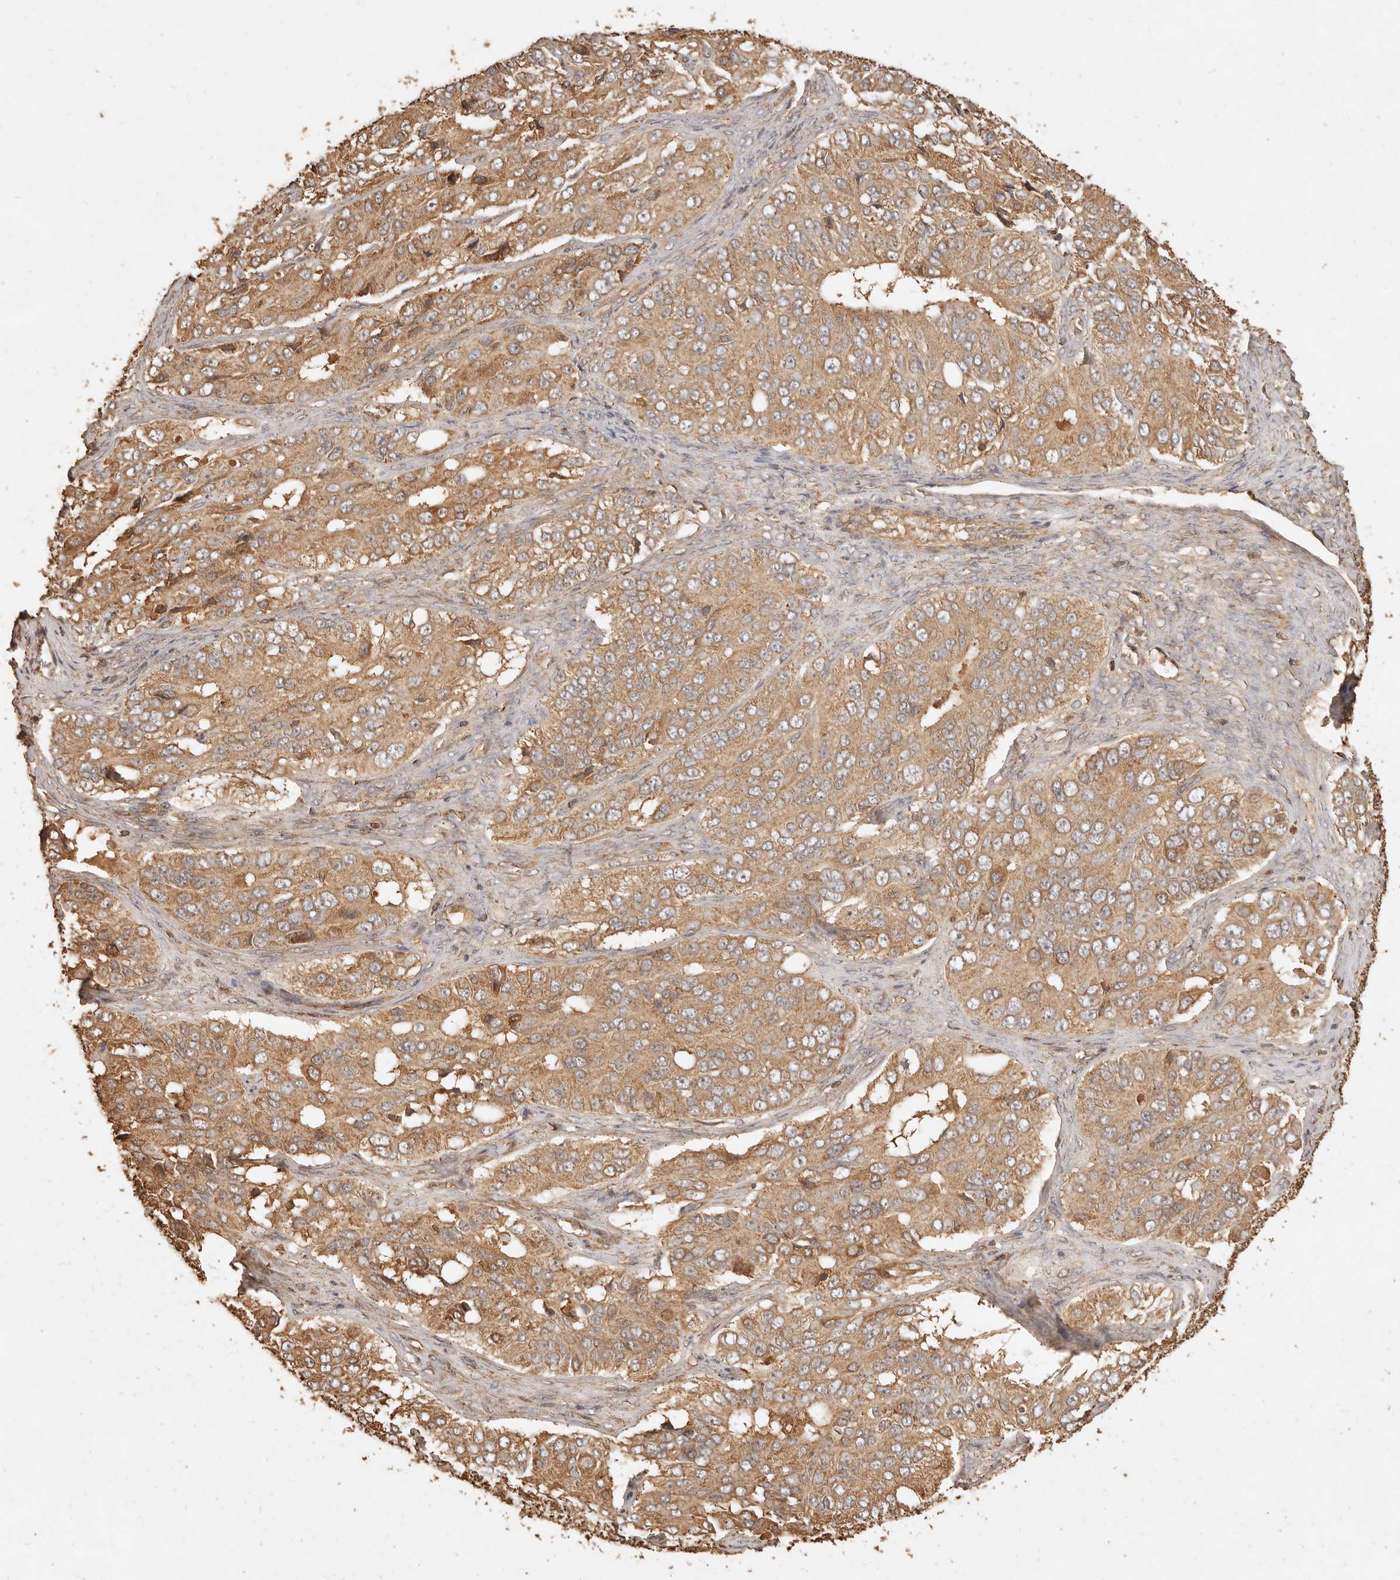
{"staining": {"intensity": "moderate", "quantity": ">75%", "location": "cytoplasmic/membranous"}, "tissue": "ovarian cancer", "cell_type": "Tumor cells", "image_type": "cancer", "snomed": [{"axis": "morphology", "description": "Carcinoma, endometroid"}, {"axis": "topography", "description": "Ovary"}], "caption": "Immunohistochemical staining of ovarian cancer (endometroid carcinoma) exhibits moderate cytoplasmic/membranous protein positivity in about >75% of tumor cells.", "gene": "FAM180B", "patient": {"sex": "female", "age": 51}}